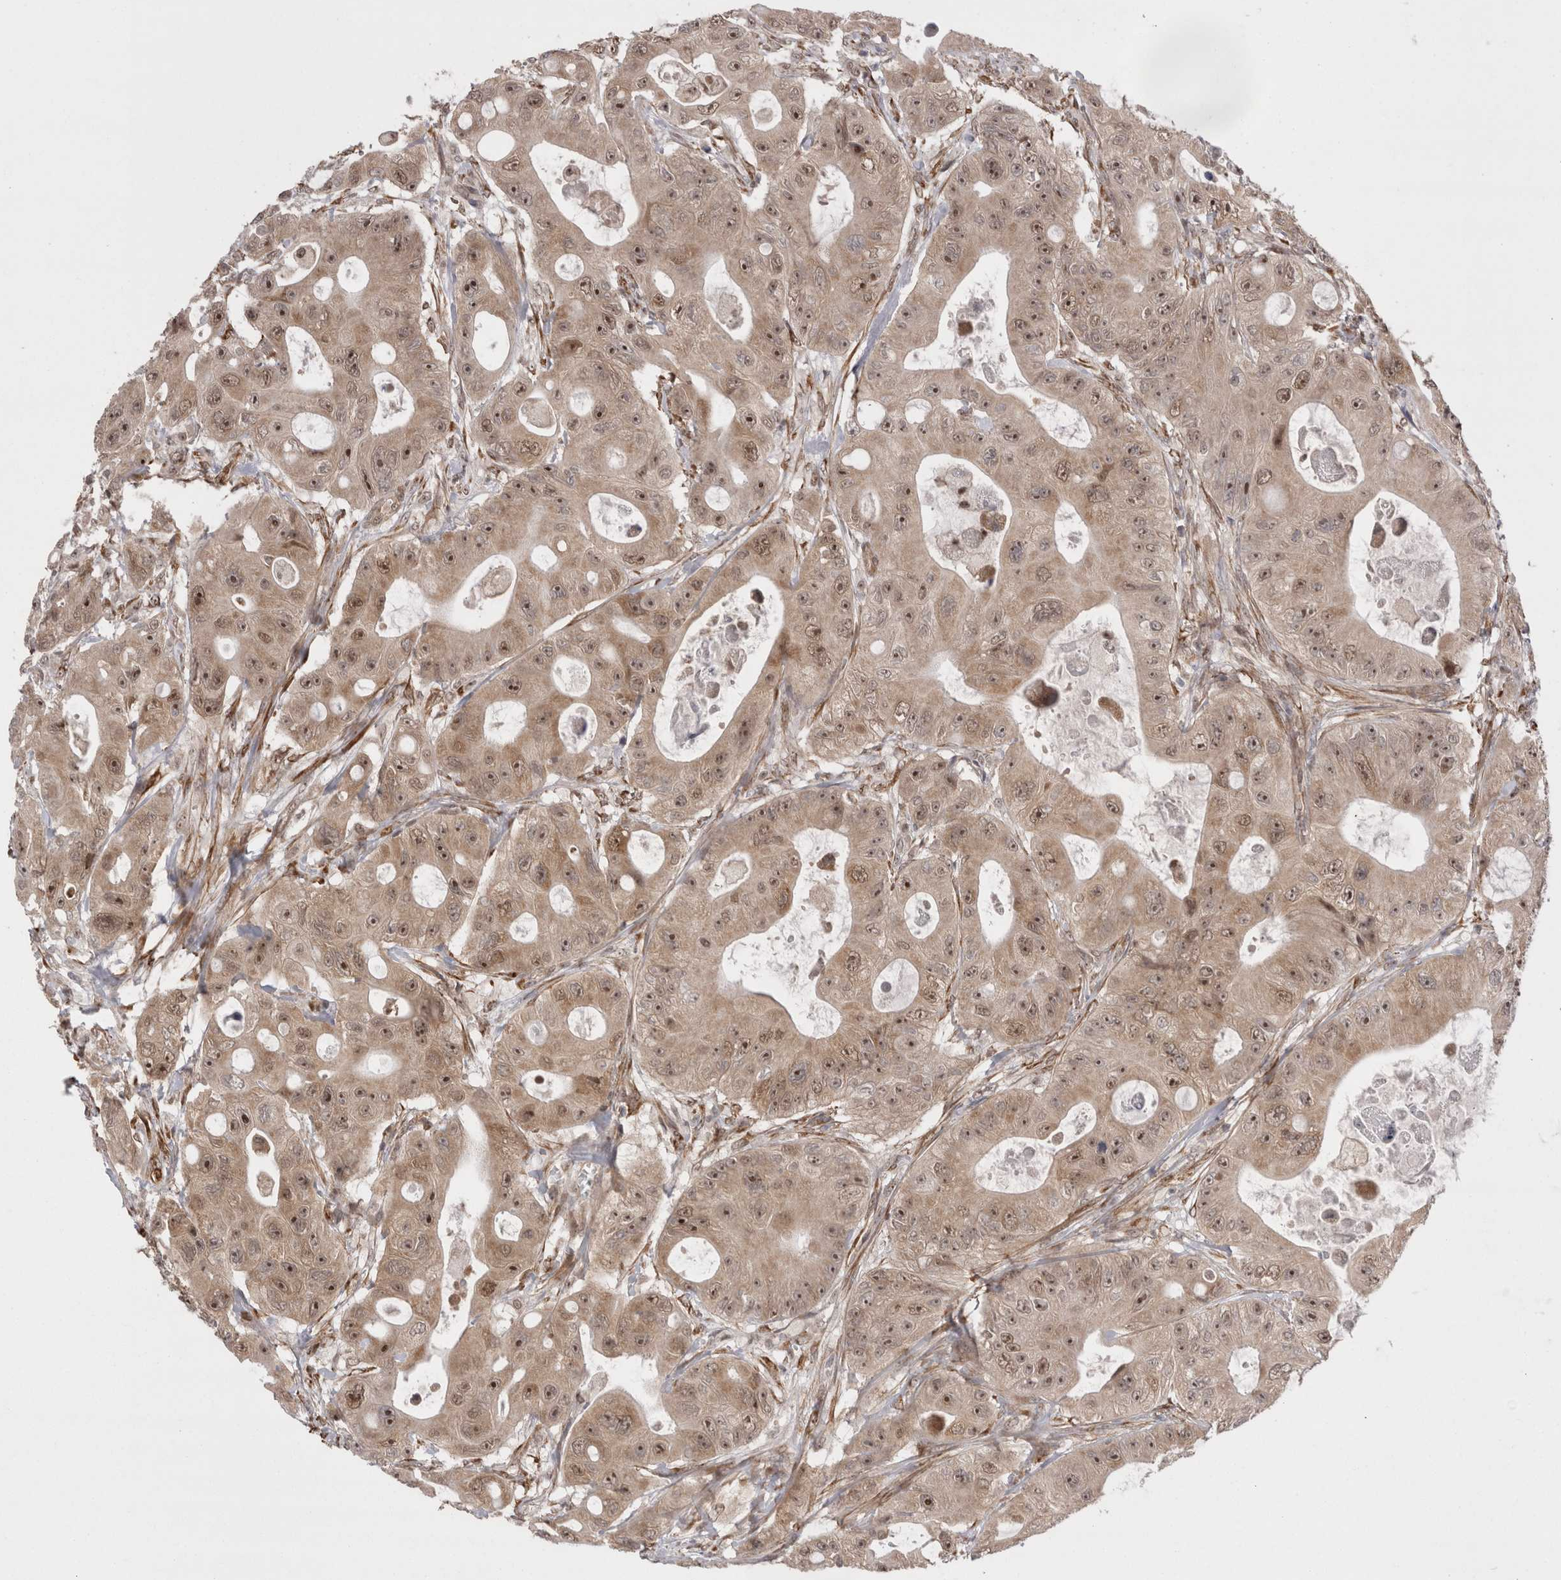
{"staining": {"intensity": "moderate", "quantity": ">75%", "location": "cytoplasmic/membranous,nuclear"}, "tissue": "colorectal cancer", "cell_type": "Tumor cells", "image_type": "cancer", "snomed": [{"axis": "morphology", "description": "Adenocarcinoma, NOS"}, {"axis": "topography", "description": "Colon"}], "caption": "Immunohistochemistry of colorectal cancer (adenocarcinoma) displays medium levels of moderate cytoplasmic/membranous and nuclear positivity in about >75% of tumor cells.", "gene": "EXOSC4", "patient": {"sex": "female", "age": 46}}